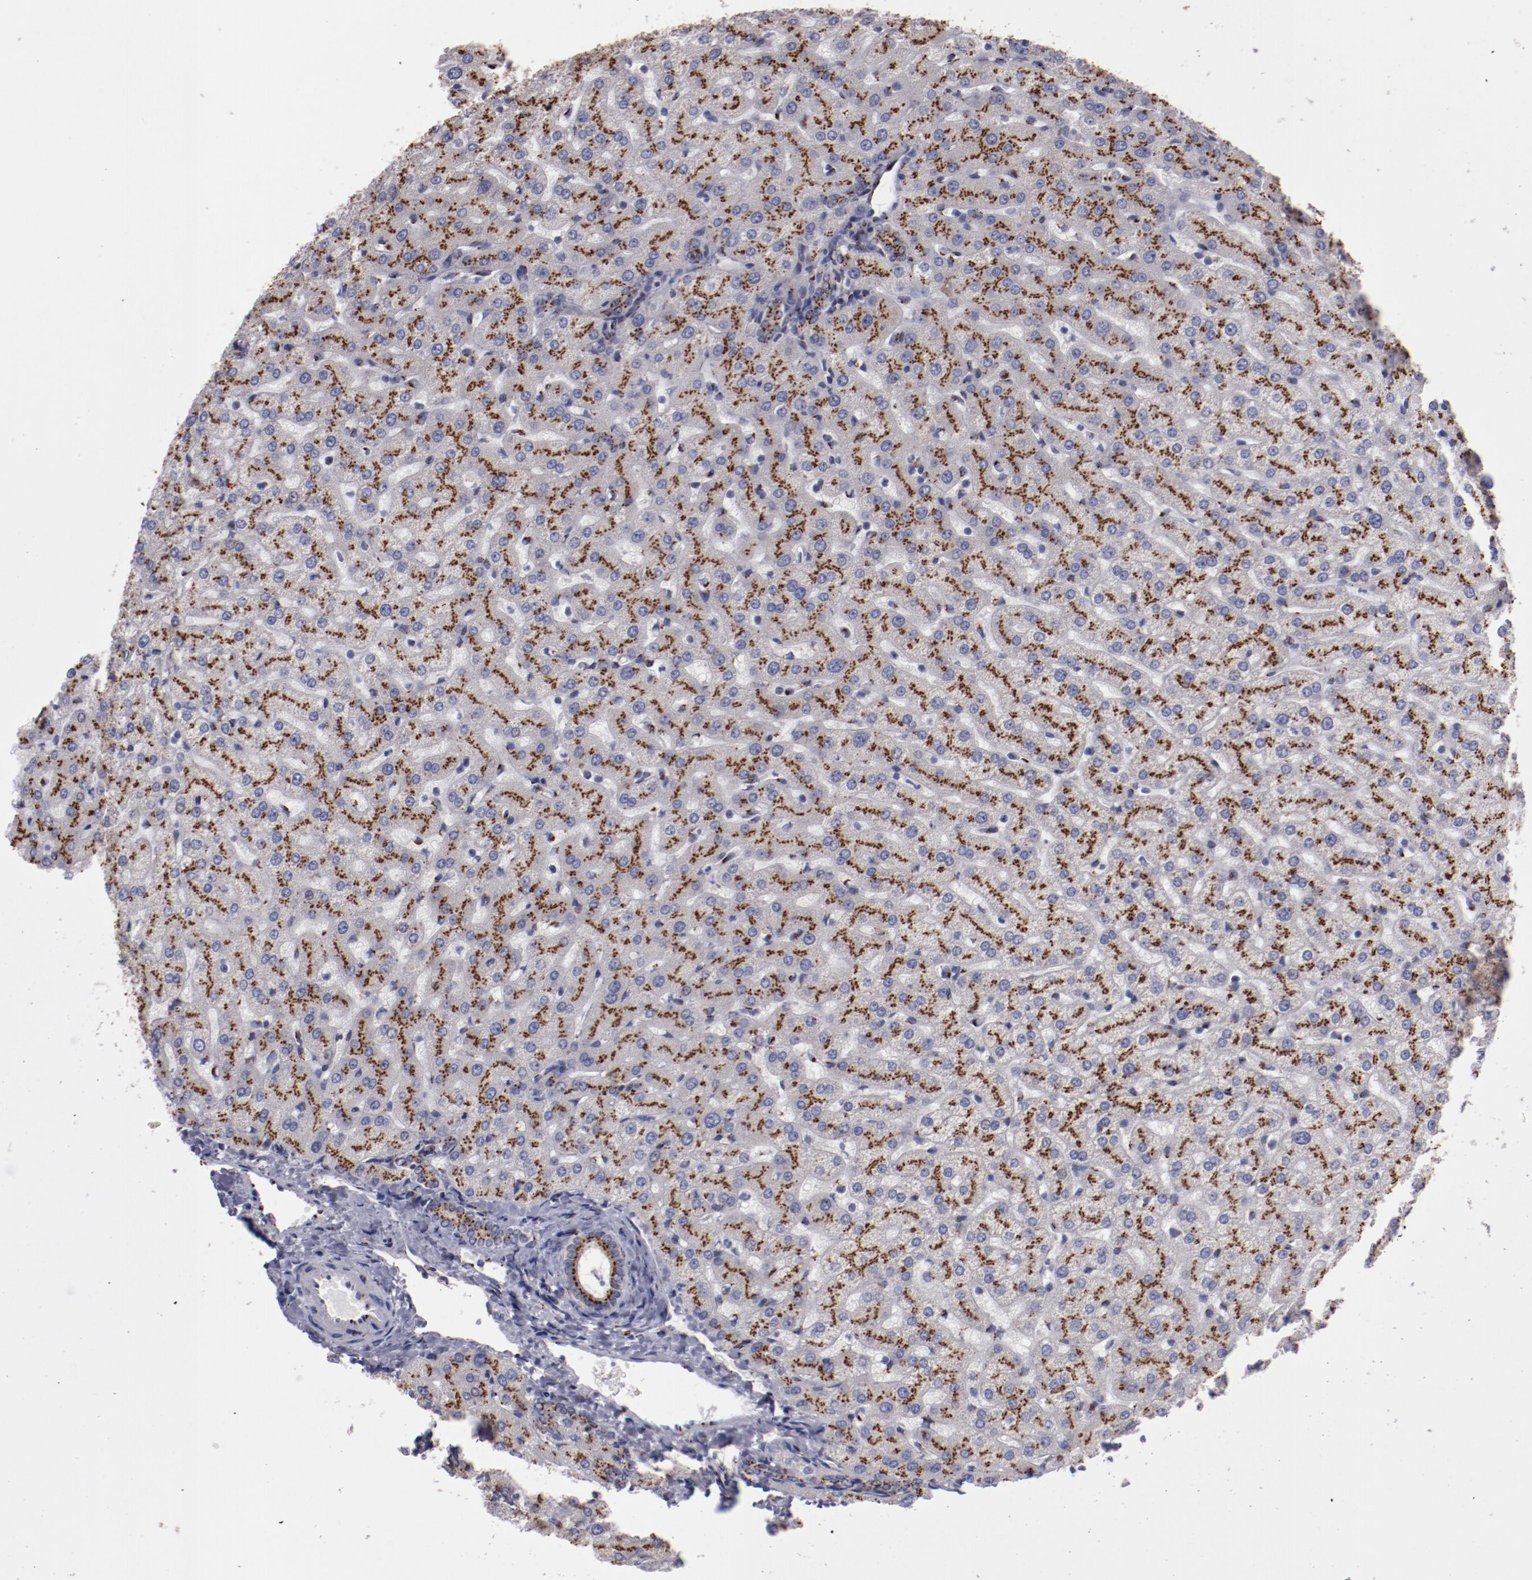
{"staining": {"intensity": "strong", "quantity": ">75%", "location": "cytoplasmic/membranous"}, "tissue": "liver", "cell_type": "Cholangiocytes", "image_type": "normal", "snomed": [{"axis": "morphology", "description": "Normal tissue, NOS"}, {"axis": "morphology", "description": "Fibrosis, NOS"}, {"axis": "topography", "description": "Liver"}], "caption": "Immunohistochemistry of unremarkable human liver shows high levels of strong cytoplasmic/membranous positivity in about >75% of cholangiocytes.", "gene": "GOLIM4", "patient": {"sex": "female", "age": 29}}